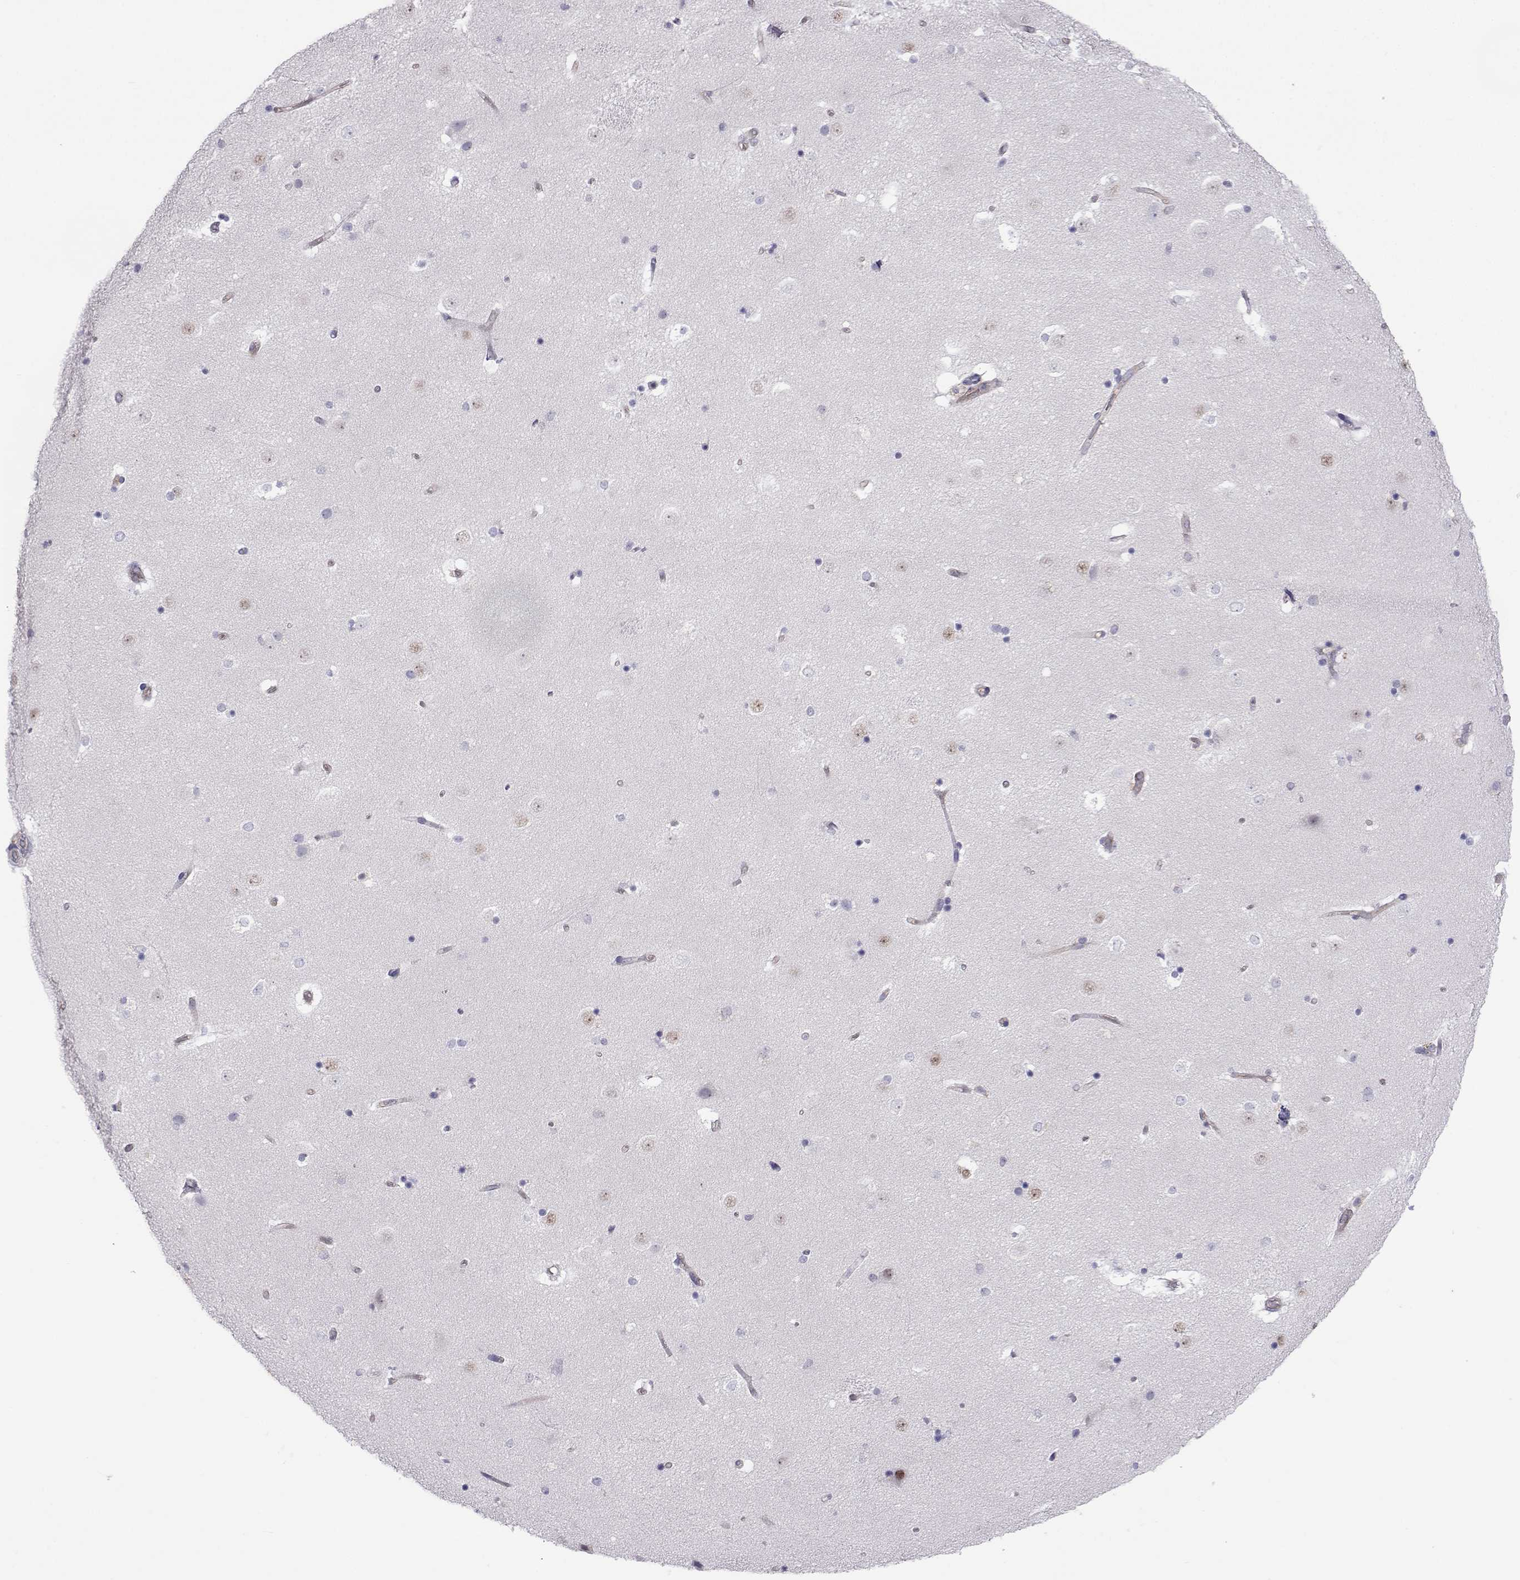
{"staining": {"intensity": "weak", "quantity": "<25%", "location": "nuclear"}, "tissue": "caudate", "cell_type": "Glial cells", "image_type": "normal", "snomed": [{"axis": "morphology", "description": "Normal tissue, NOS"}, {"axis": "topography", "description": "Lateral ventricle wall"}], "caption": "Immunohistochemical staining of benign caudate demonstrates no significant positivity in glial cells. (Stains: DAB (3,3'-diaminobenzidine) immunohistochemistry (IHC) with hematoxylin counter stain, Microscopy: brightfield microscopy at high magnification).", "gene": "COL22A1", "patient": {"sex": "male", "age": 51}}